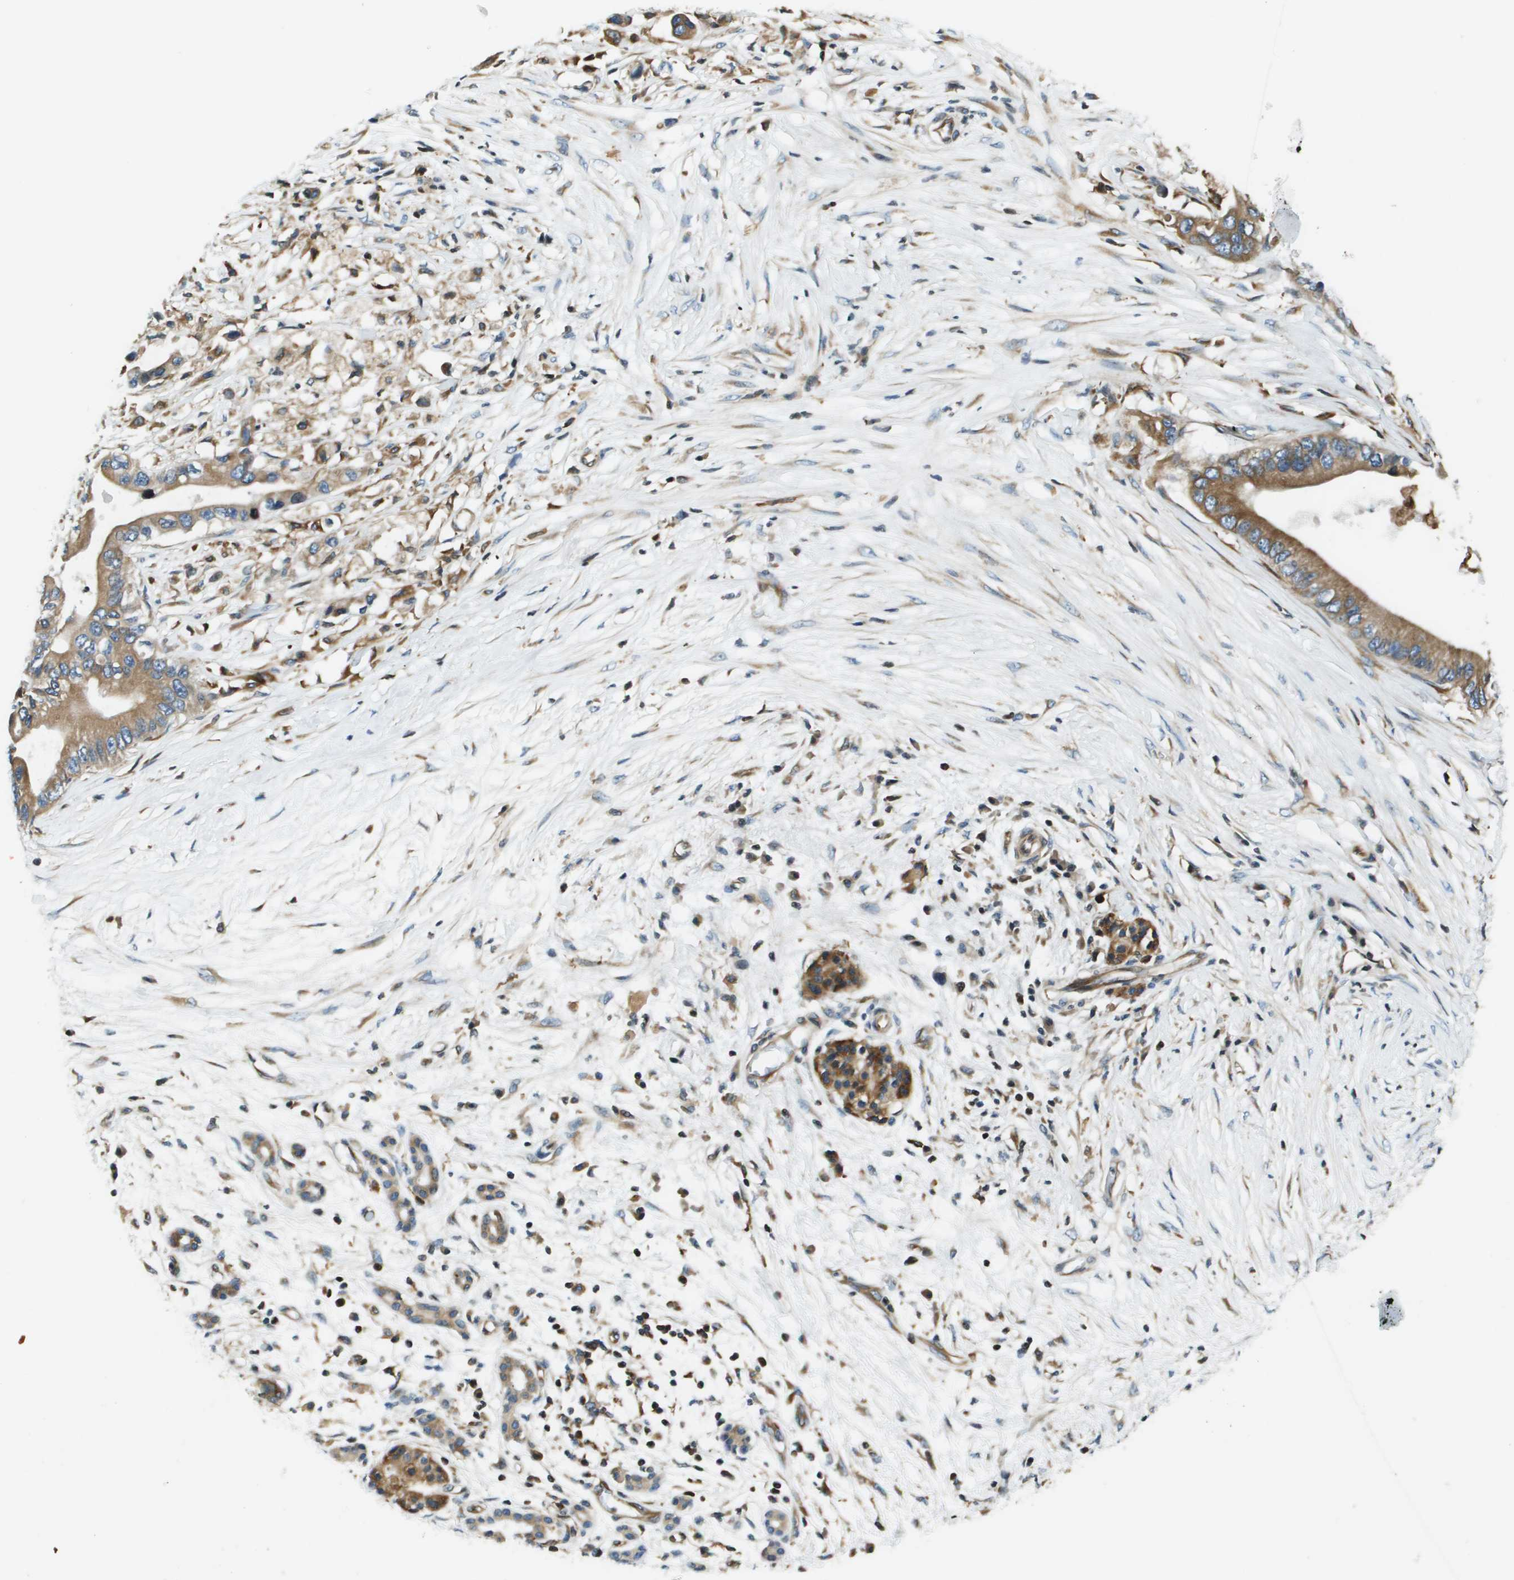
{"staining": {"intensity": "moderate", "quantity": ">75%", "location": "cytoplasmic/membranous"}, "tissue": "pancreatic cancer", "cell_type": "Tumor cells", "image_type": "cancer", "snomed": [{"axis": "morphology", "description": "Adenocarcinoma, NOS"}, {"axis": "topography", "description": "Pancreas"}], "caption": "Pancreatic cancer tissue shows moderate cytoplasmic/membranous staining in about >75% of tumor cells, visualized by immunohistochemistry. (brown staining indicates protein expression, while blue staining denotes nuclei).", "gene": "ESYT1", "patient": {"sex": "male", "age": 77}}